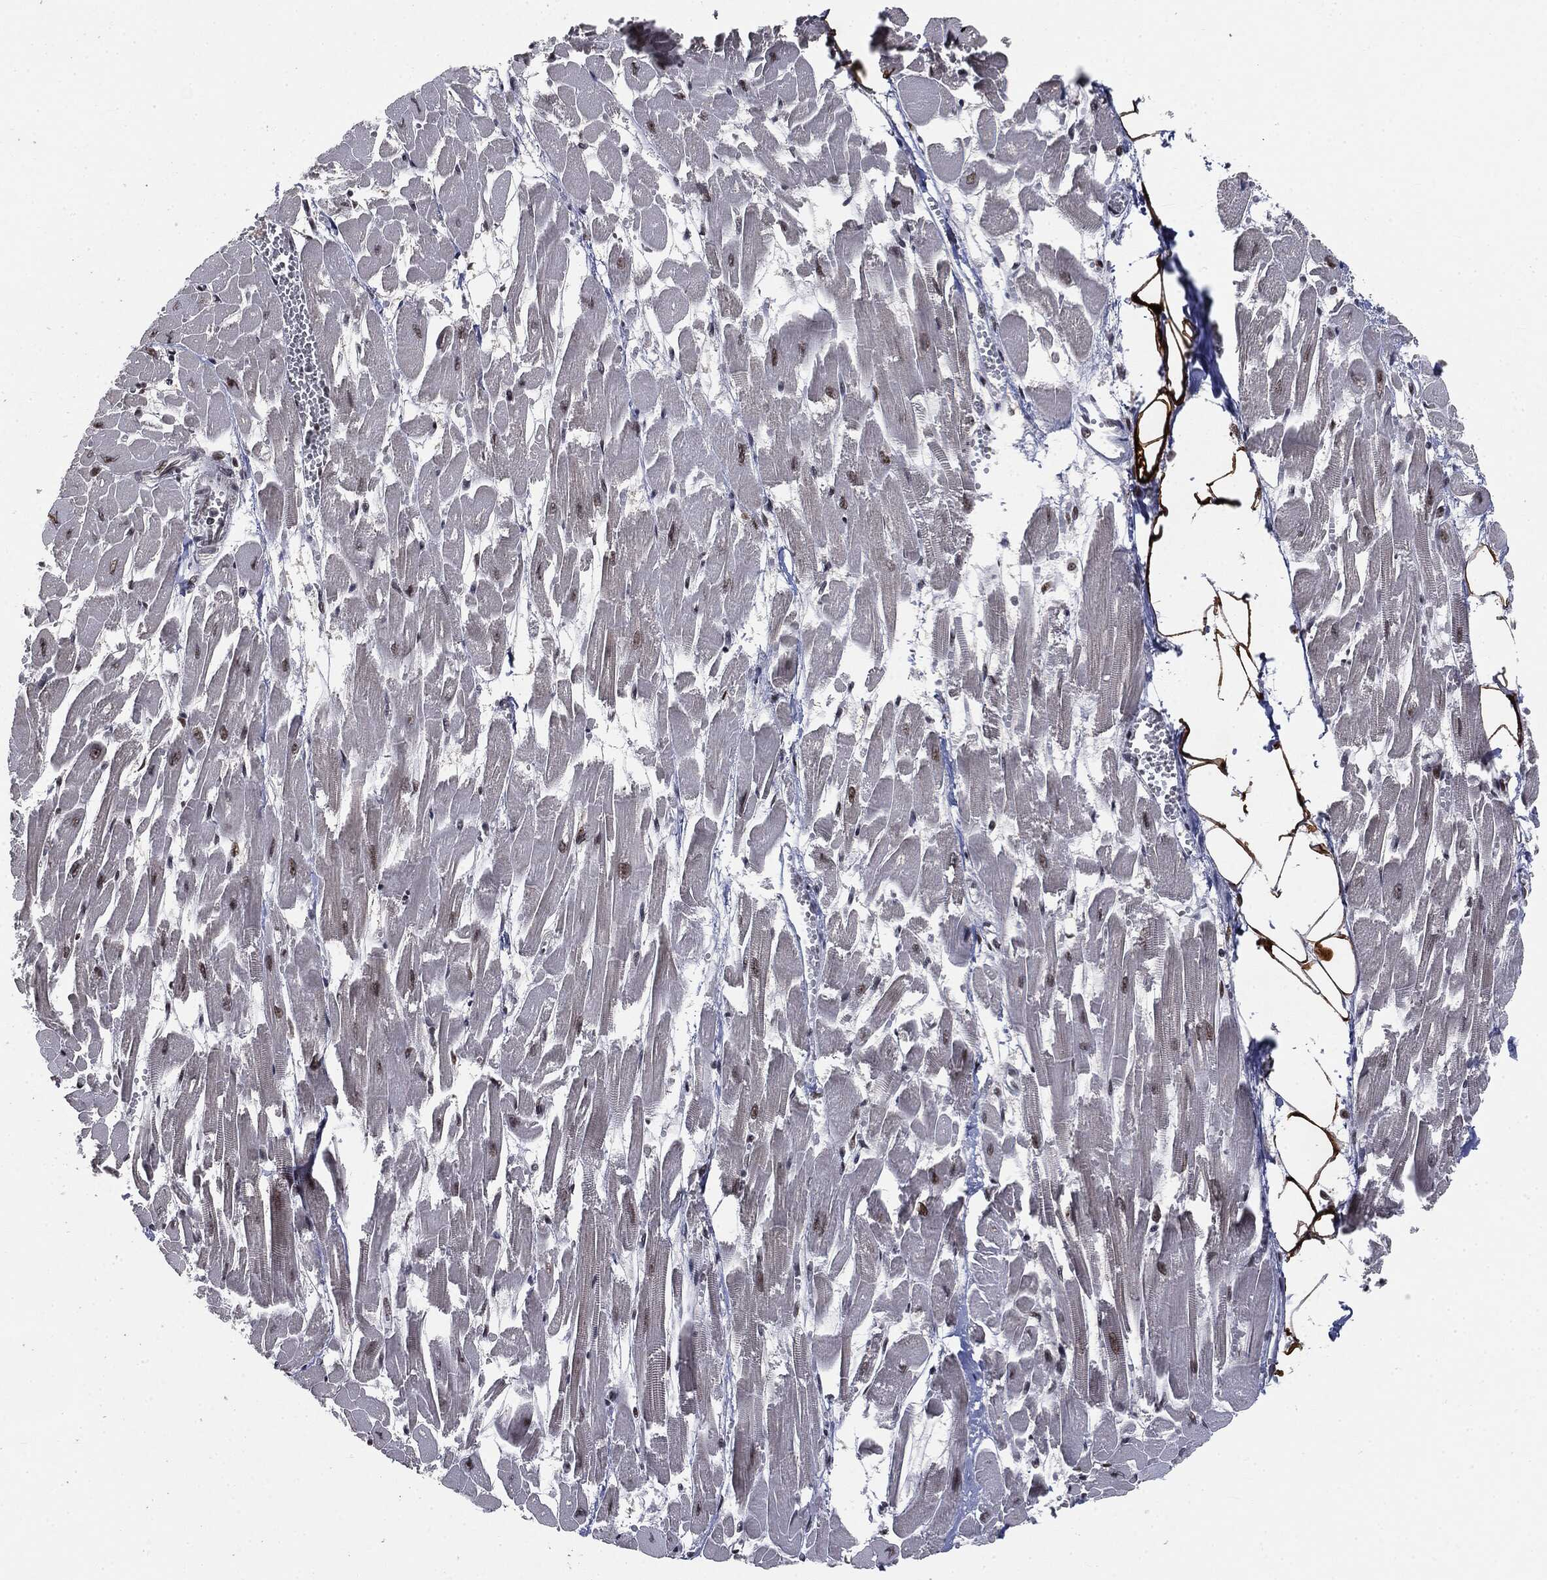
{"staining": {"intensity": "strong", "quantity": "25%-75%", "location": "nuclear"}, "tissue": "heart muscle", "cell_type": "Cardiomyocytes", "image_type": "normal", "snomed": [{"axis": "morphology", "description": "Normal tissue, NOS"}, {"axis": "topography", "description": "Heart"}], "caption": "This photomicrograph exhibits immunohistochemistry (IHC) staining of benign heart muscle, with high strong nuclear staining in about 25%-75% of cardiomyocytes.", "gene": "DPH2", "patient": {"sex": "female", "age": 52}}